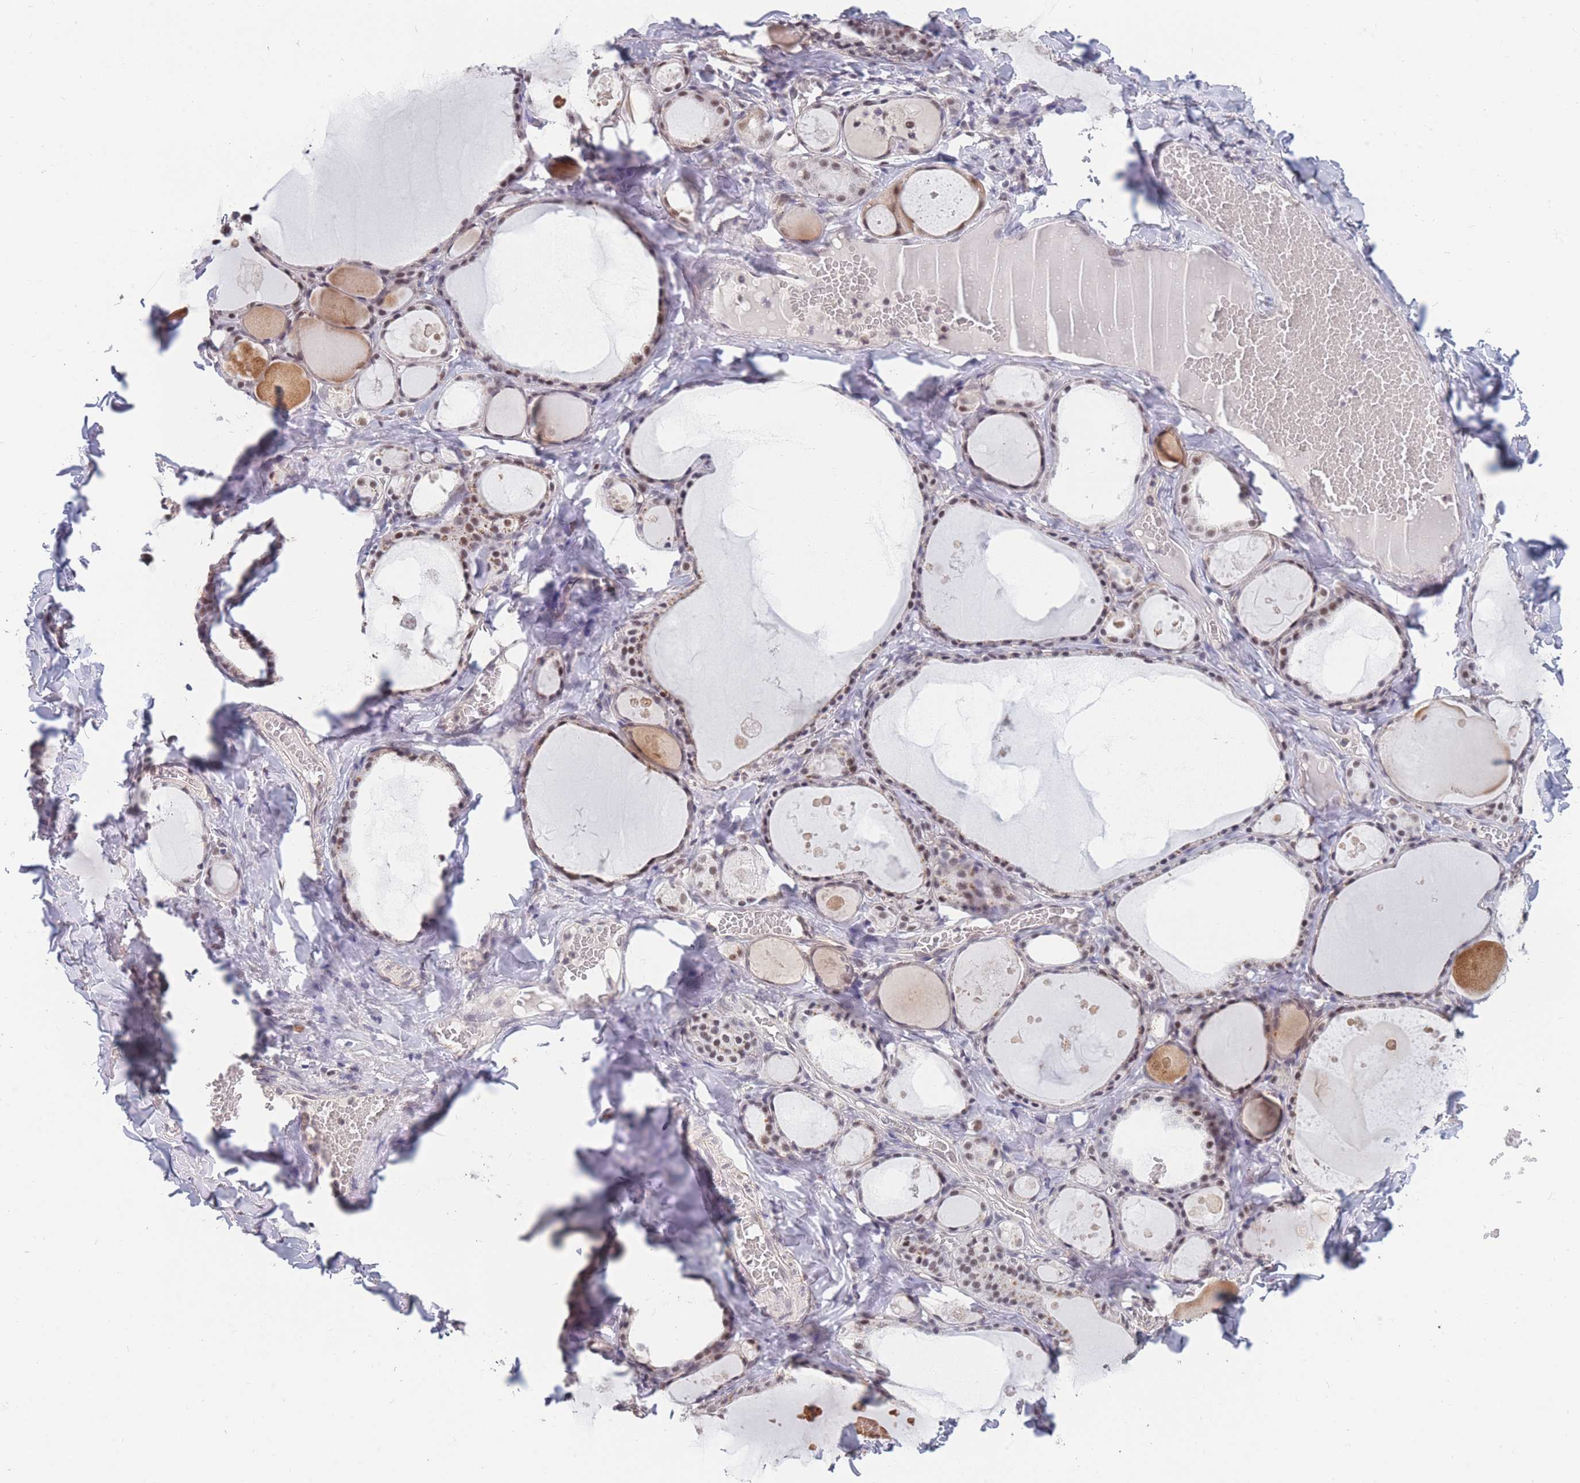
{"staining": {"intensity": "moderate", "quantity": "25%-75%", "location": "nuclear"}, "tissue": "thyroid gland", "cell_type": "Glandular cells", "image_type": "normal", "snomed": [{"axis": "morphology", "description": "Normal tissue, NOS"}, {"axis": "topography", "description": "Thyroid gland"}], "caption": "The image displays staining of normal thyroid gland, revealing moderate nuclear protein positivity (brown color) within glandular cells.", "gene": "SNRPA1", "patient": {"sex": "male", "age": 56}}